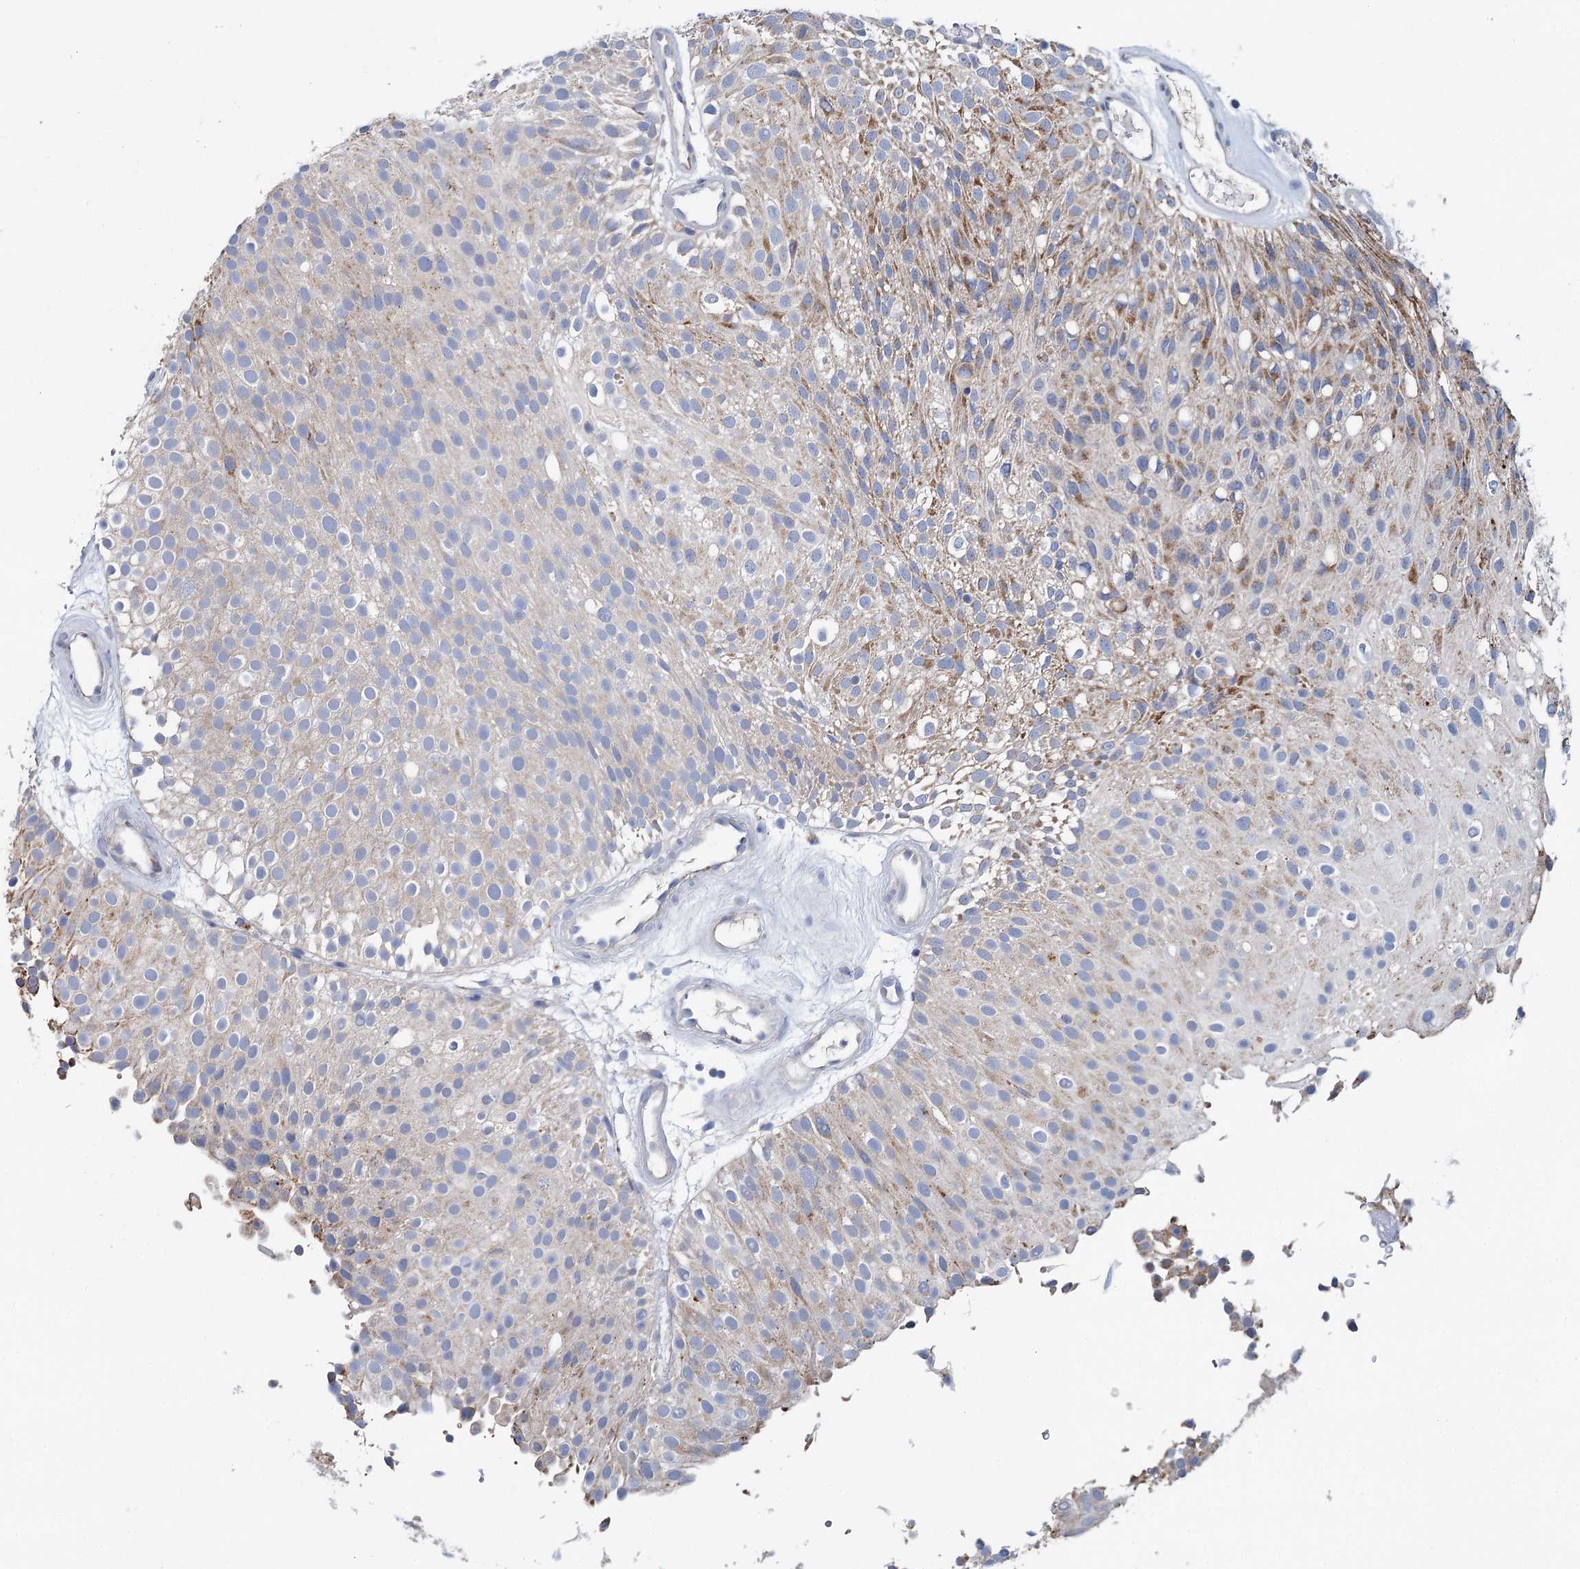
{"staining": {"intensity": "moderate", "quantity": "<25%", "location": "cytoplasmic/membranous"}, "tissue": "urothelial cancer", "cell_type": "Tumor cells", "image_type": "cancer", "snomed": [{"axis": "morphology", "description": "Urothelial carcinoma, Low grade"}, {"axis": "topography", "description": "Urinary bladder"}], "caption": "Low-grade urothelial carcinoma stained for a protein exhibits moderate cytoplasmic/membranous positivity in tumor cells. (Brightfield microscopy of DAB IHC at high magnification).", "gene": "ANKRD16", "patient": {"sex": "male", "age": 78}}